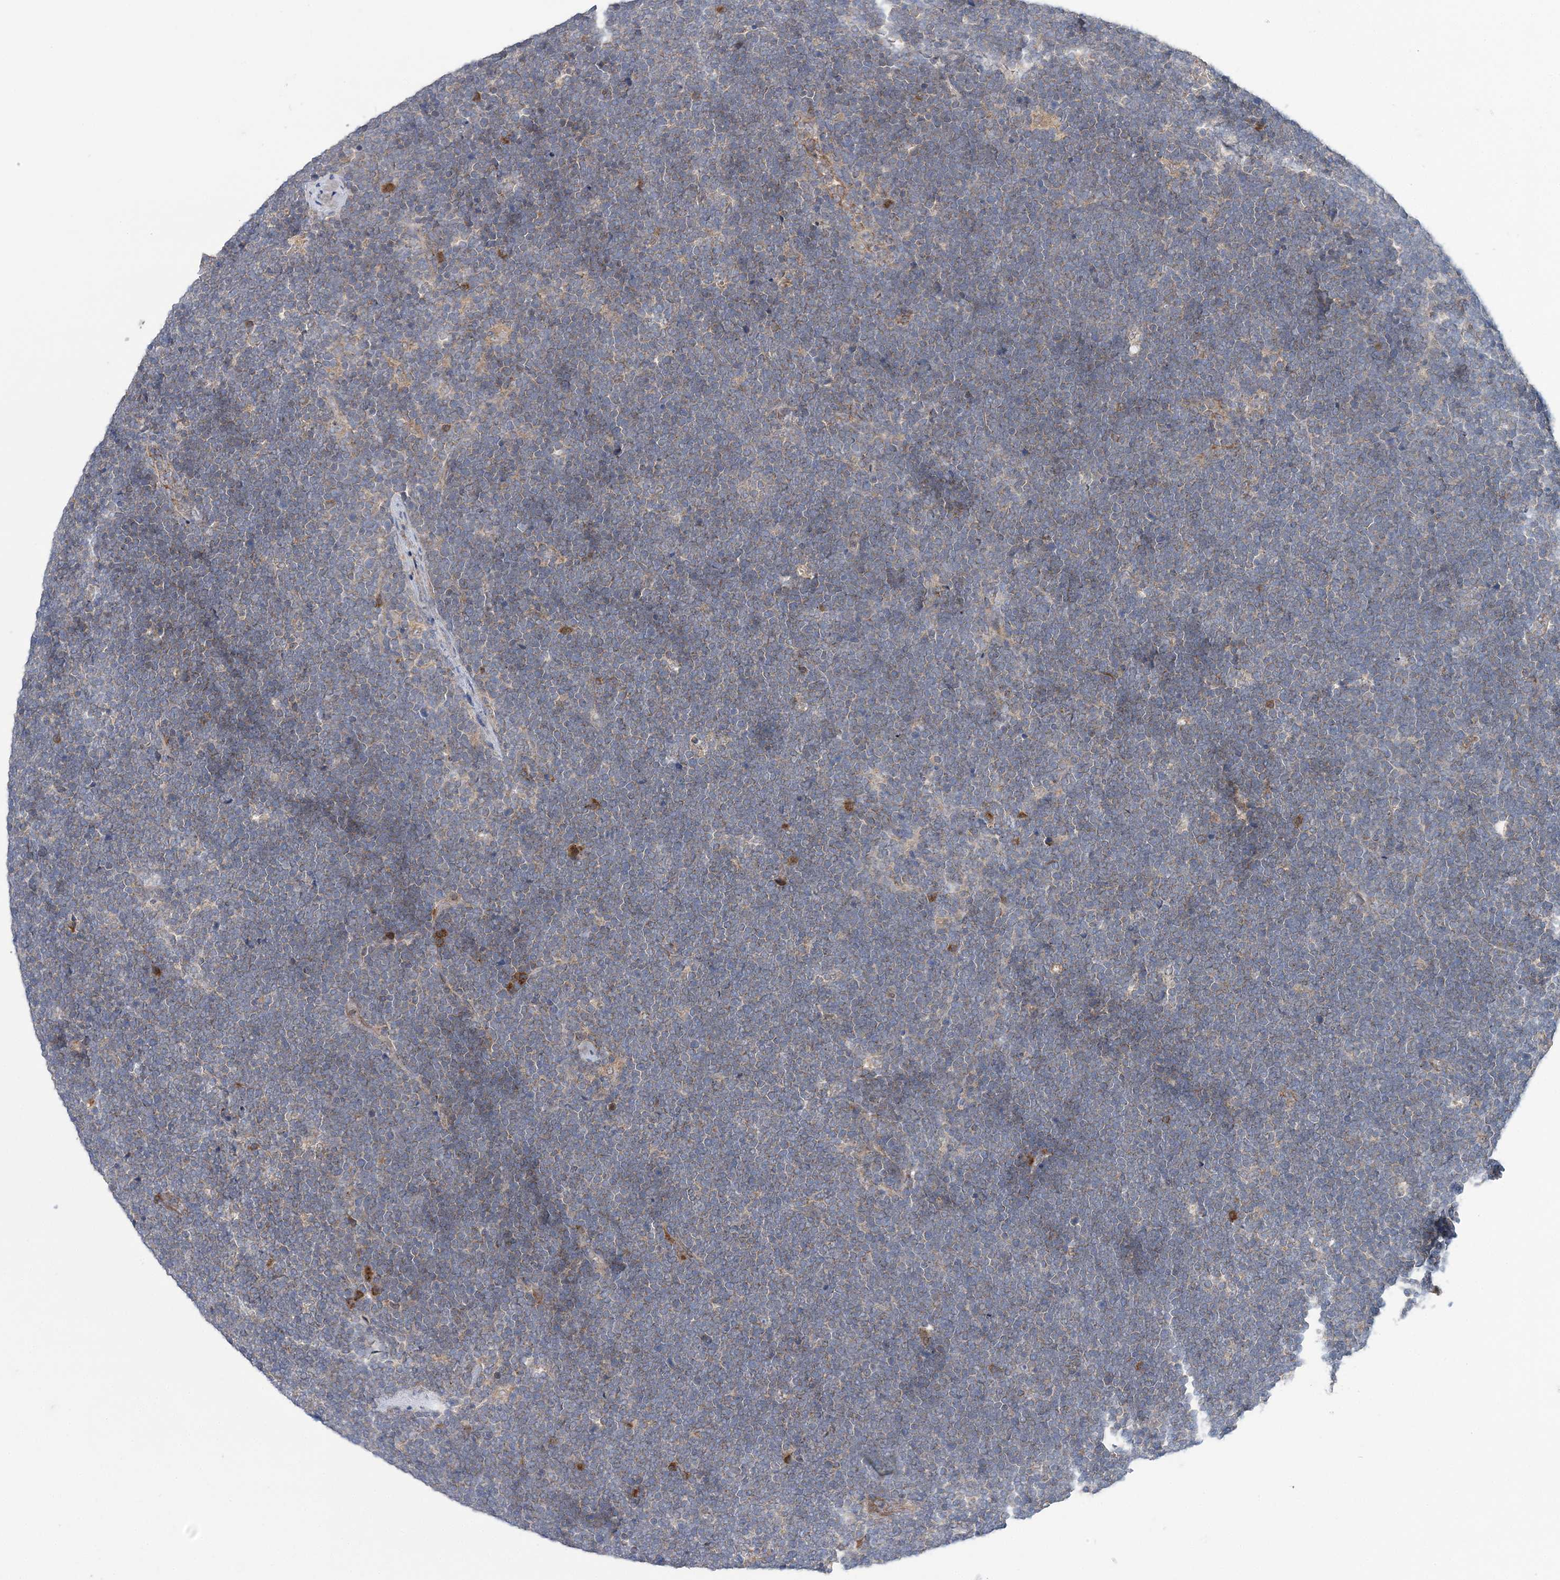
{"staining": {"intensity": "weak", "quantity": "25%-75%", "location": "cytoplasmic/membranous"}, "tissue": "lymphoma", "cell_type": "Tumor cells", "image_type": "cancer", "snomed": [{"axis": "morphology", "description": "Malignant lymphoma, non-Hodgkin's type, High grade"}, {"axis": "topography", "description": "Lymph node"}], "caption": "IHC image of human high-grade malignant lymphoma, non-Hodgkin's type stained for a protein (brown), which reveals low levels of weak cytoplasmic/membranous staining in about 25%-75% of tumor cells.", "gene": "COPE", "patient": {"sex": "male", "age": 13}}